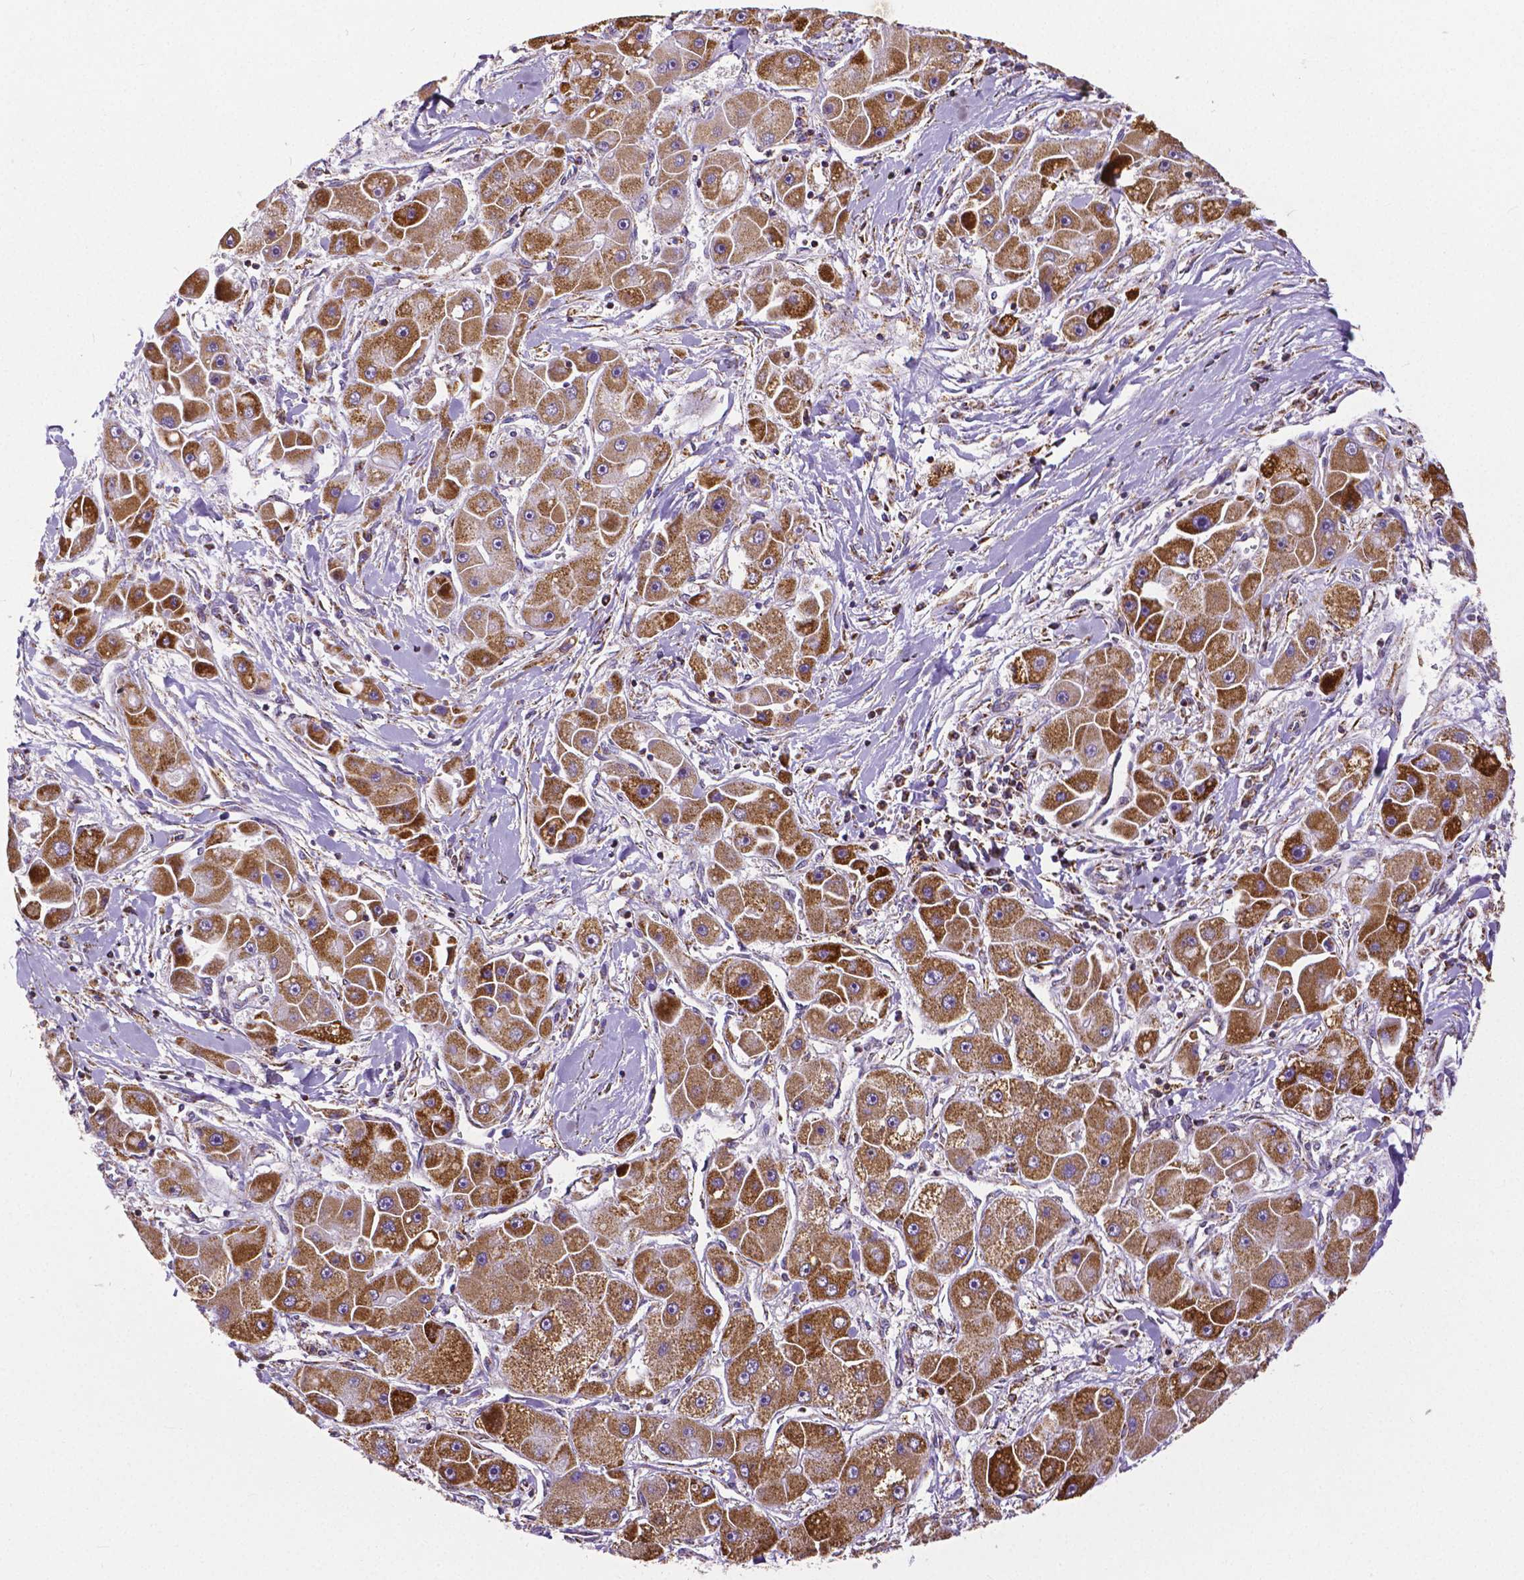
{"staining": {"intensity": "strong", "quantity": ">75%", "location": "cytoplasmic/membranous"}, "tissue": "liver cancer", "cell_type": "Tumor cells", "image_type": "cancer", "snomed": [{"axis": "morphology", "description": "Carcinoma, Hepatocellular, NOS"}, {"axis": "topography", "description": "Liver"}], "caption": "There is high levels of strong cytoplasmic/membranous staining in tumor cells of liver cancer, as demonstrated by immunohistochemical staining (brown color).", "gene": "MACC1", "patient": {"sex": "male", "age": 24}}